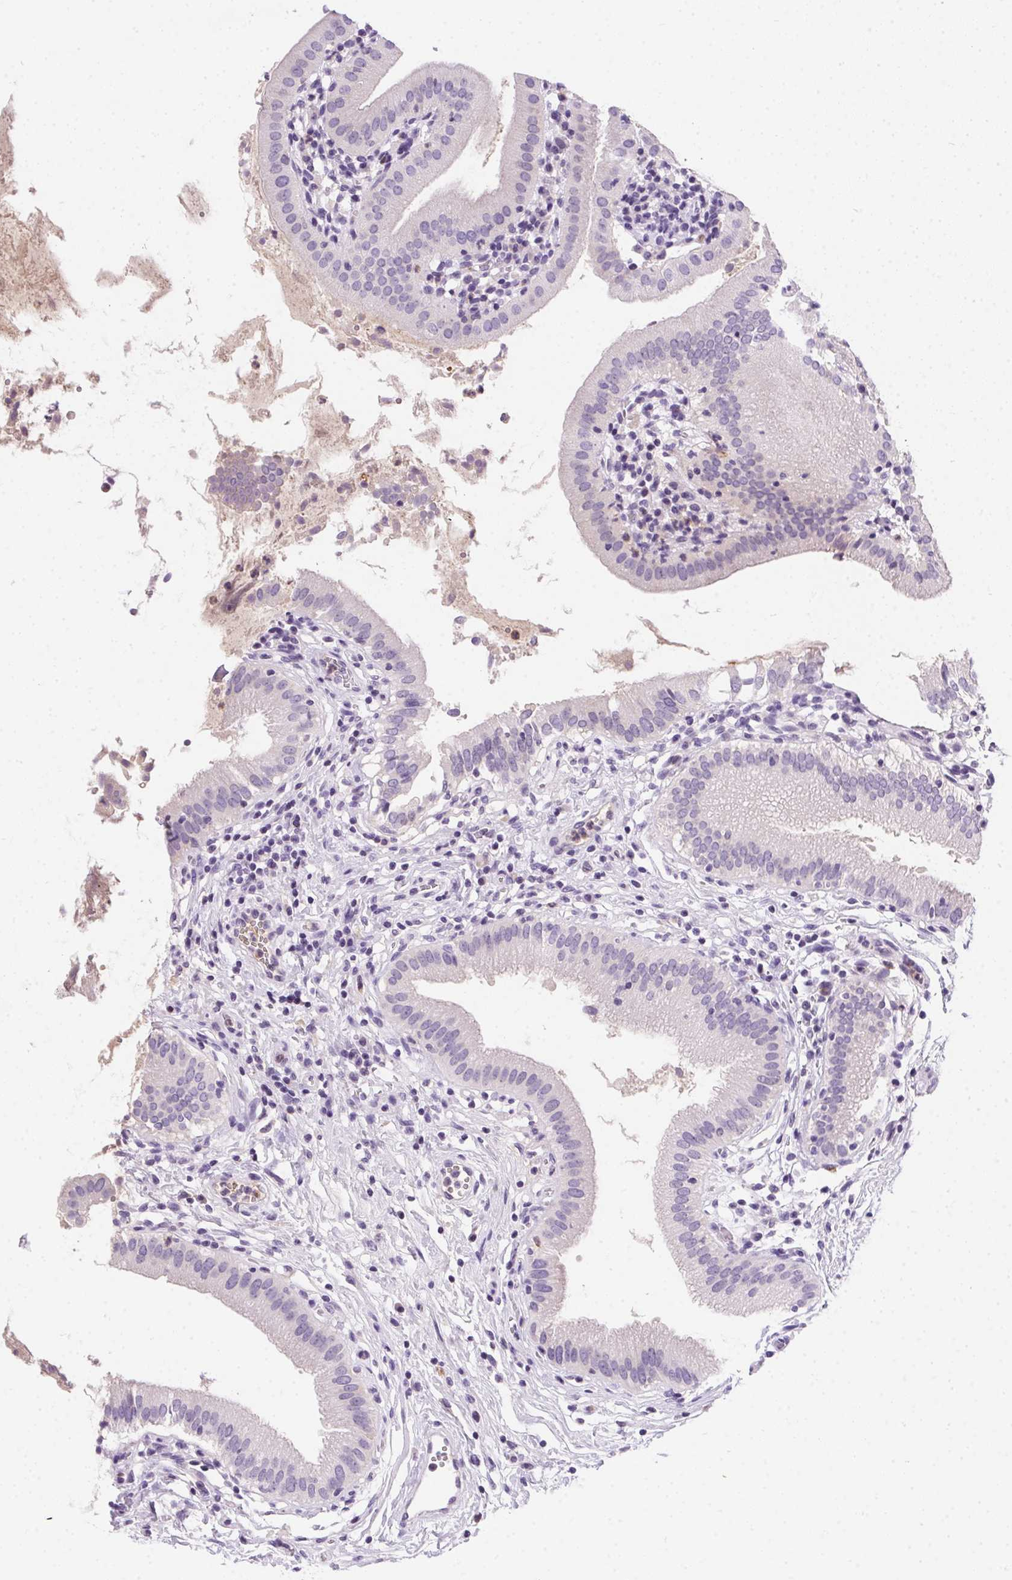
{"staining": {"intensity": "negative", "quantity": "none", "location": "none"}, "tissue": "gallbladder", "cell_type": "Glandular cells", "image_type": "normal", "snomed": [{"axis": "morphology", "description": "Normal tissue, NOS"}, {"axis": "topography", "description": "Gallbladder"}], "caption": "High power microscopy image of an IHC histopathology image of unremarkable gallbladder, revealing no significant positivity in glandular cells.", "gene": "SSTR4", "patient": {"sex": "female", "age": 65}}